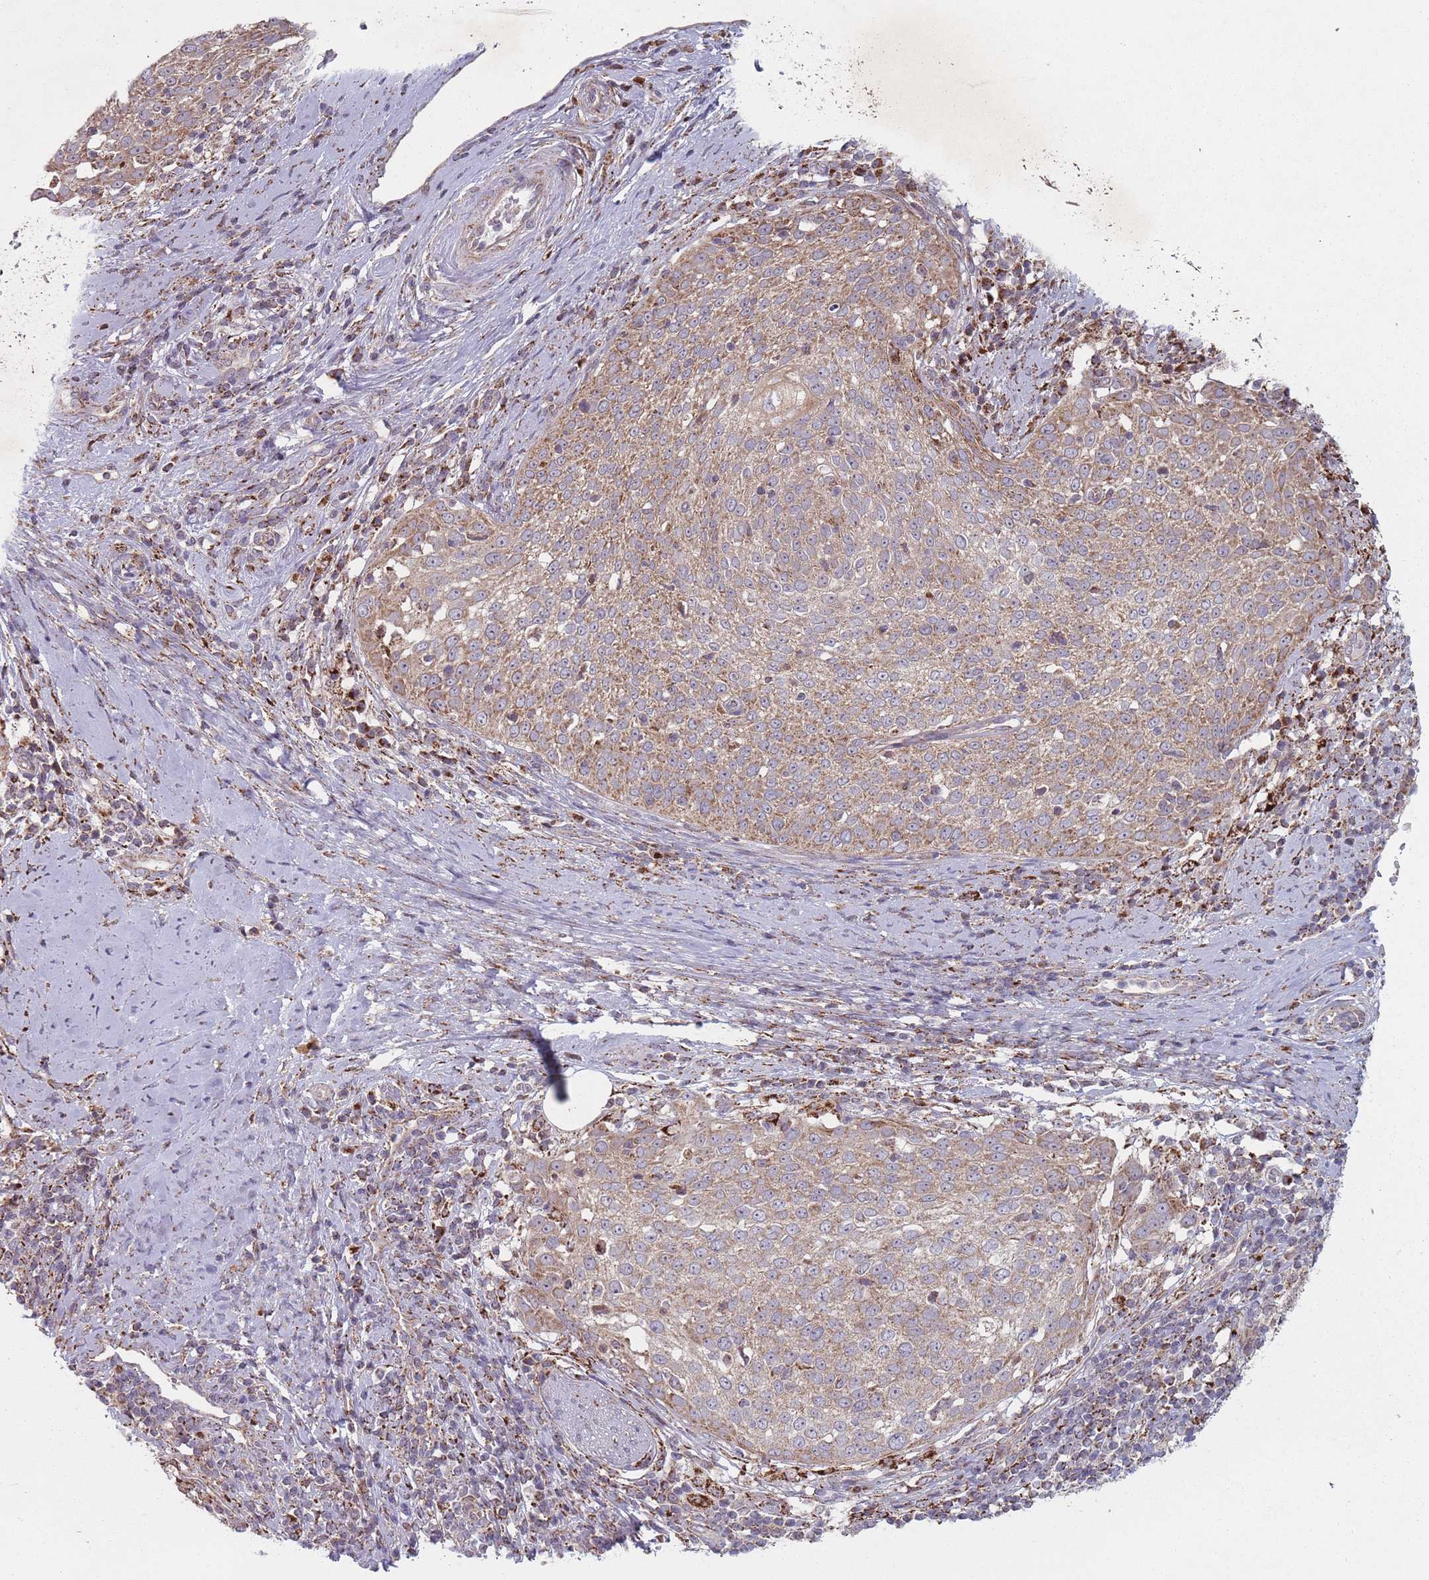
{"staining": {"intensity": "moderate", "quantity": ">75%", "location": "cytoplasmic/membranous"}, "tissue": "cervical cancer", "cell_type": "Tumor cells", "image_type": "cancer", "snomed": [{"axis": "morphology", "description": "Squamous cell carcinoma, NOS"}, {"axis": "topography", "description": "Cervix"}], "caption": "Protein staining of squamous cell carcinoma (cervical) tissue demonstrates moderate cytoplasmic/membranous positivity in about >75% of tumor cells.", "gene": "OR10Q1", "patient": {"sex": "female", "age": 57}}